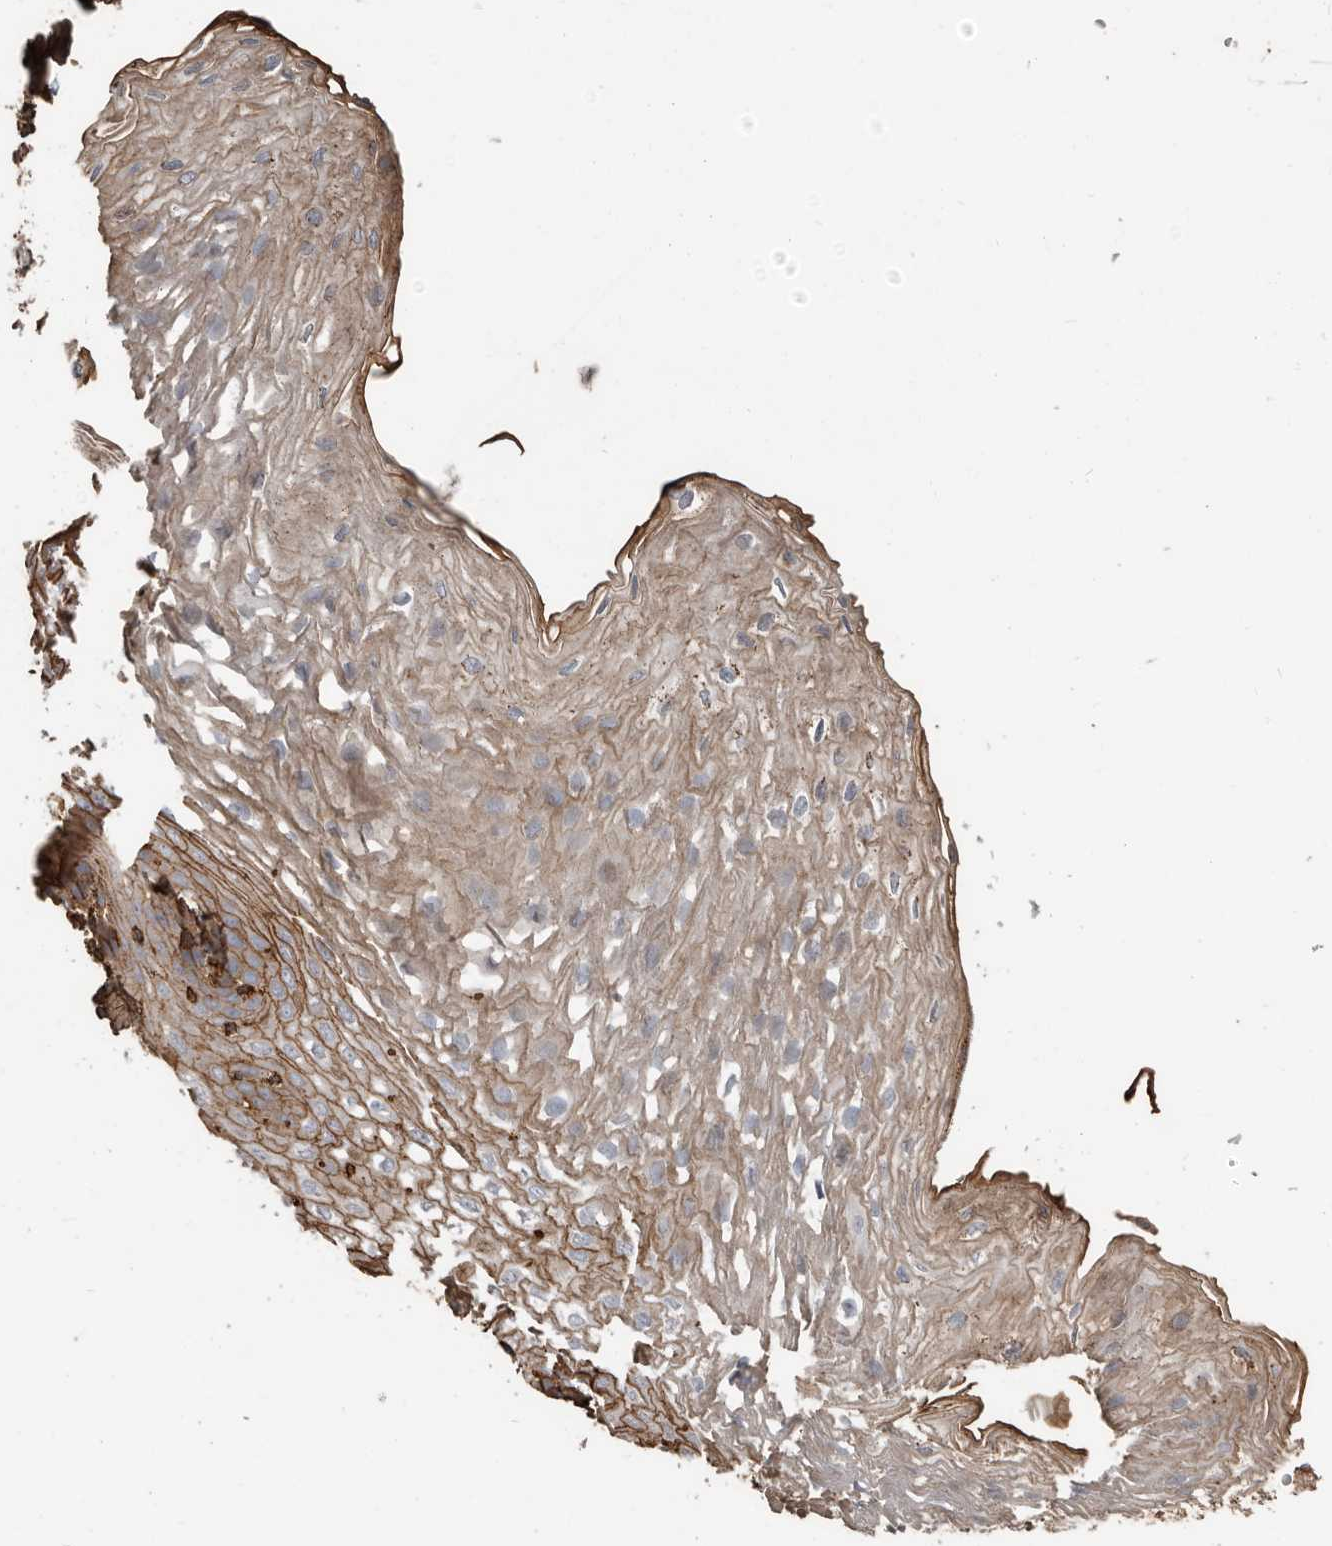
{"staining": {"intensity": "moderate", "quantity": ">75%", "location": "cytoplasmic/membranous"}, "tissue": "esophagus", "cell_type": "Squamous epithelial cells", "image_type": "normal", "snomed": [{"axis": "morphology", "description": "Normal tissue, NOS"}, {"axis": "topography", "description": "Esophagus"}], "caption": "The histopathology image reveals immunohistochemical staining of benign esophagus. There is moderate cytoplasmic/membranous expression is seen in about >75% of squamous epithelial cells.", "gene": "DENND6B", "patient": {"sex": "female", "age": 66}}